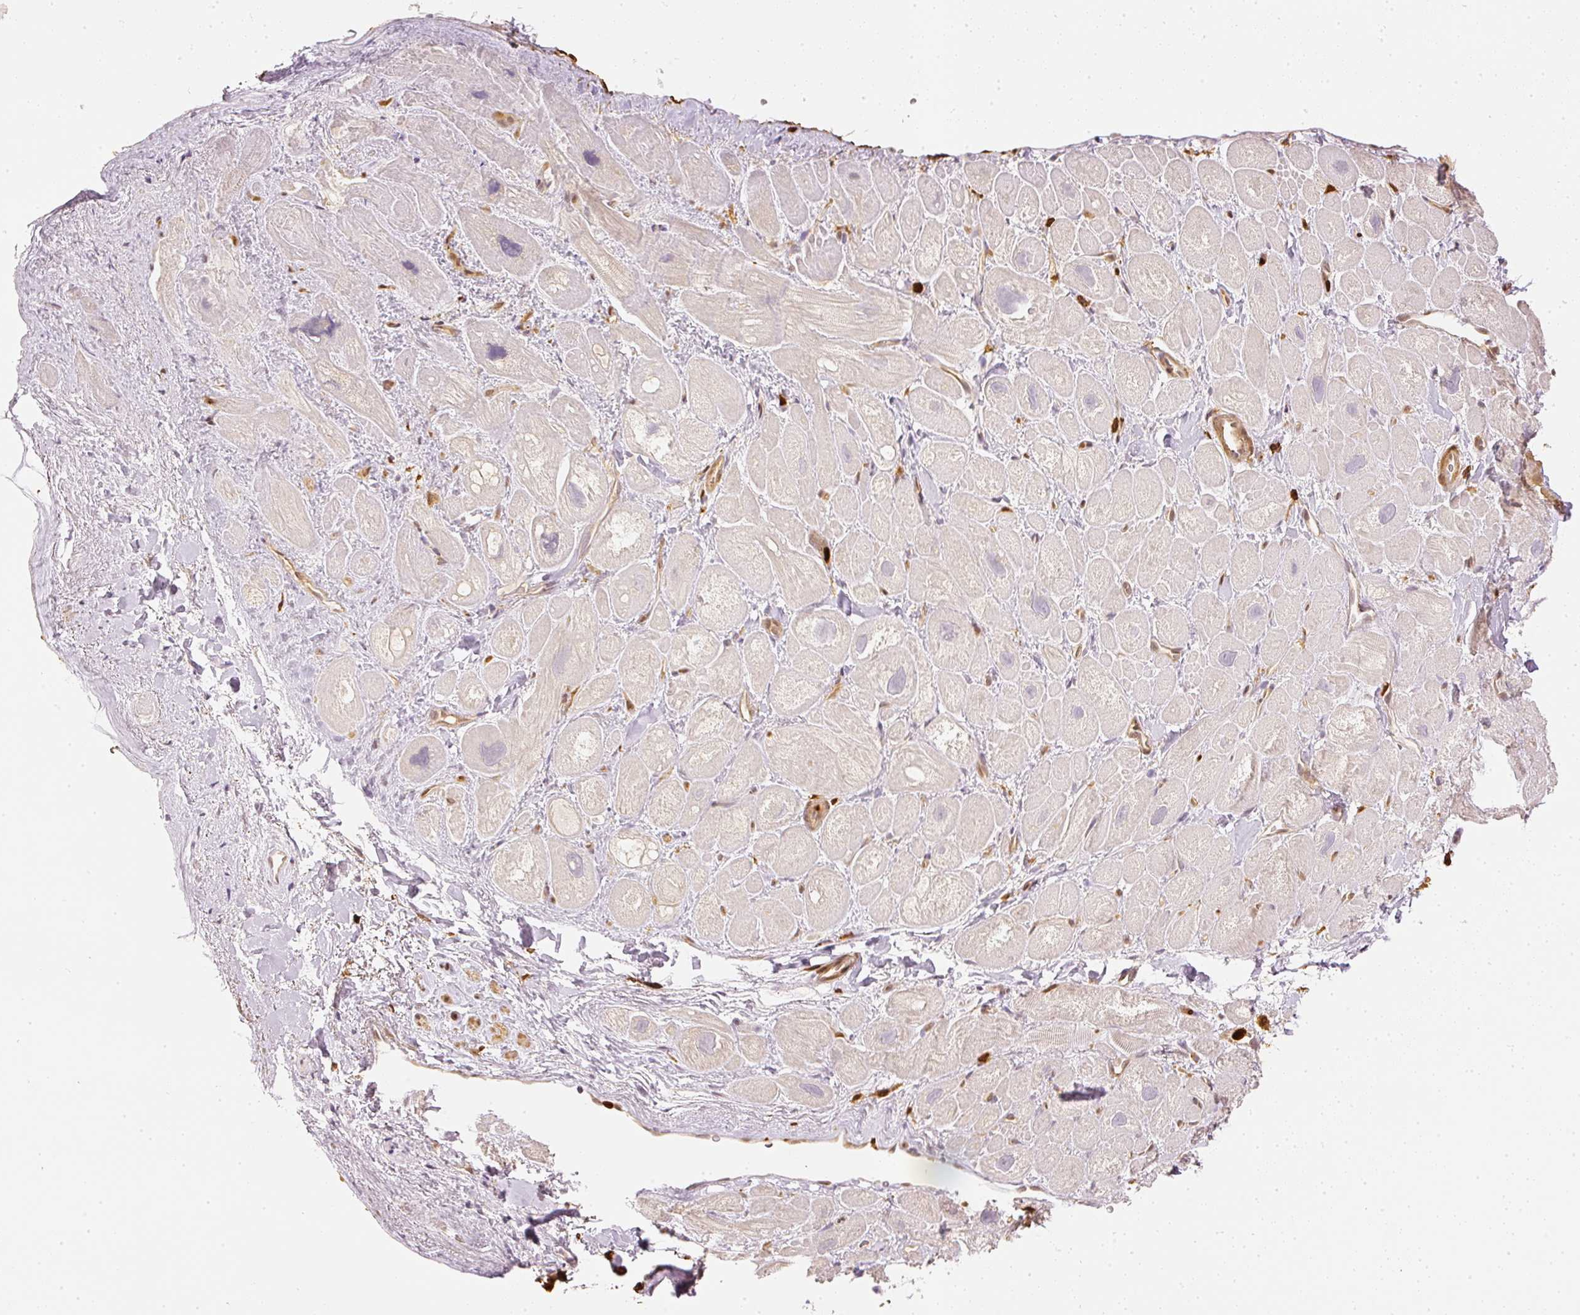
{"staining": {"intensity": "negative", "quantity": "none", "location": "none"}, "tissue": "heart muscle", "cell_type": "Cardiomyocytes", "image_type": "normal", "snomed": [{"axis": "morphology", "description": "Normal tissue, NOS"}, {"axis": "topography", "description": "Heart"}], "caption": "High power microscopy image of an IHC micrograph of normal heart muscle, revealing no significant staining in cardiomyocytes.", "gene": "PFN1", "patient": {"sex": "male", "age": 49}}